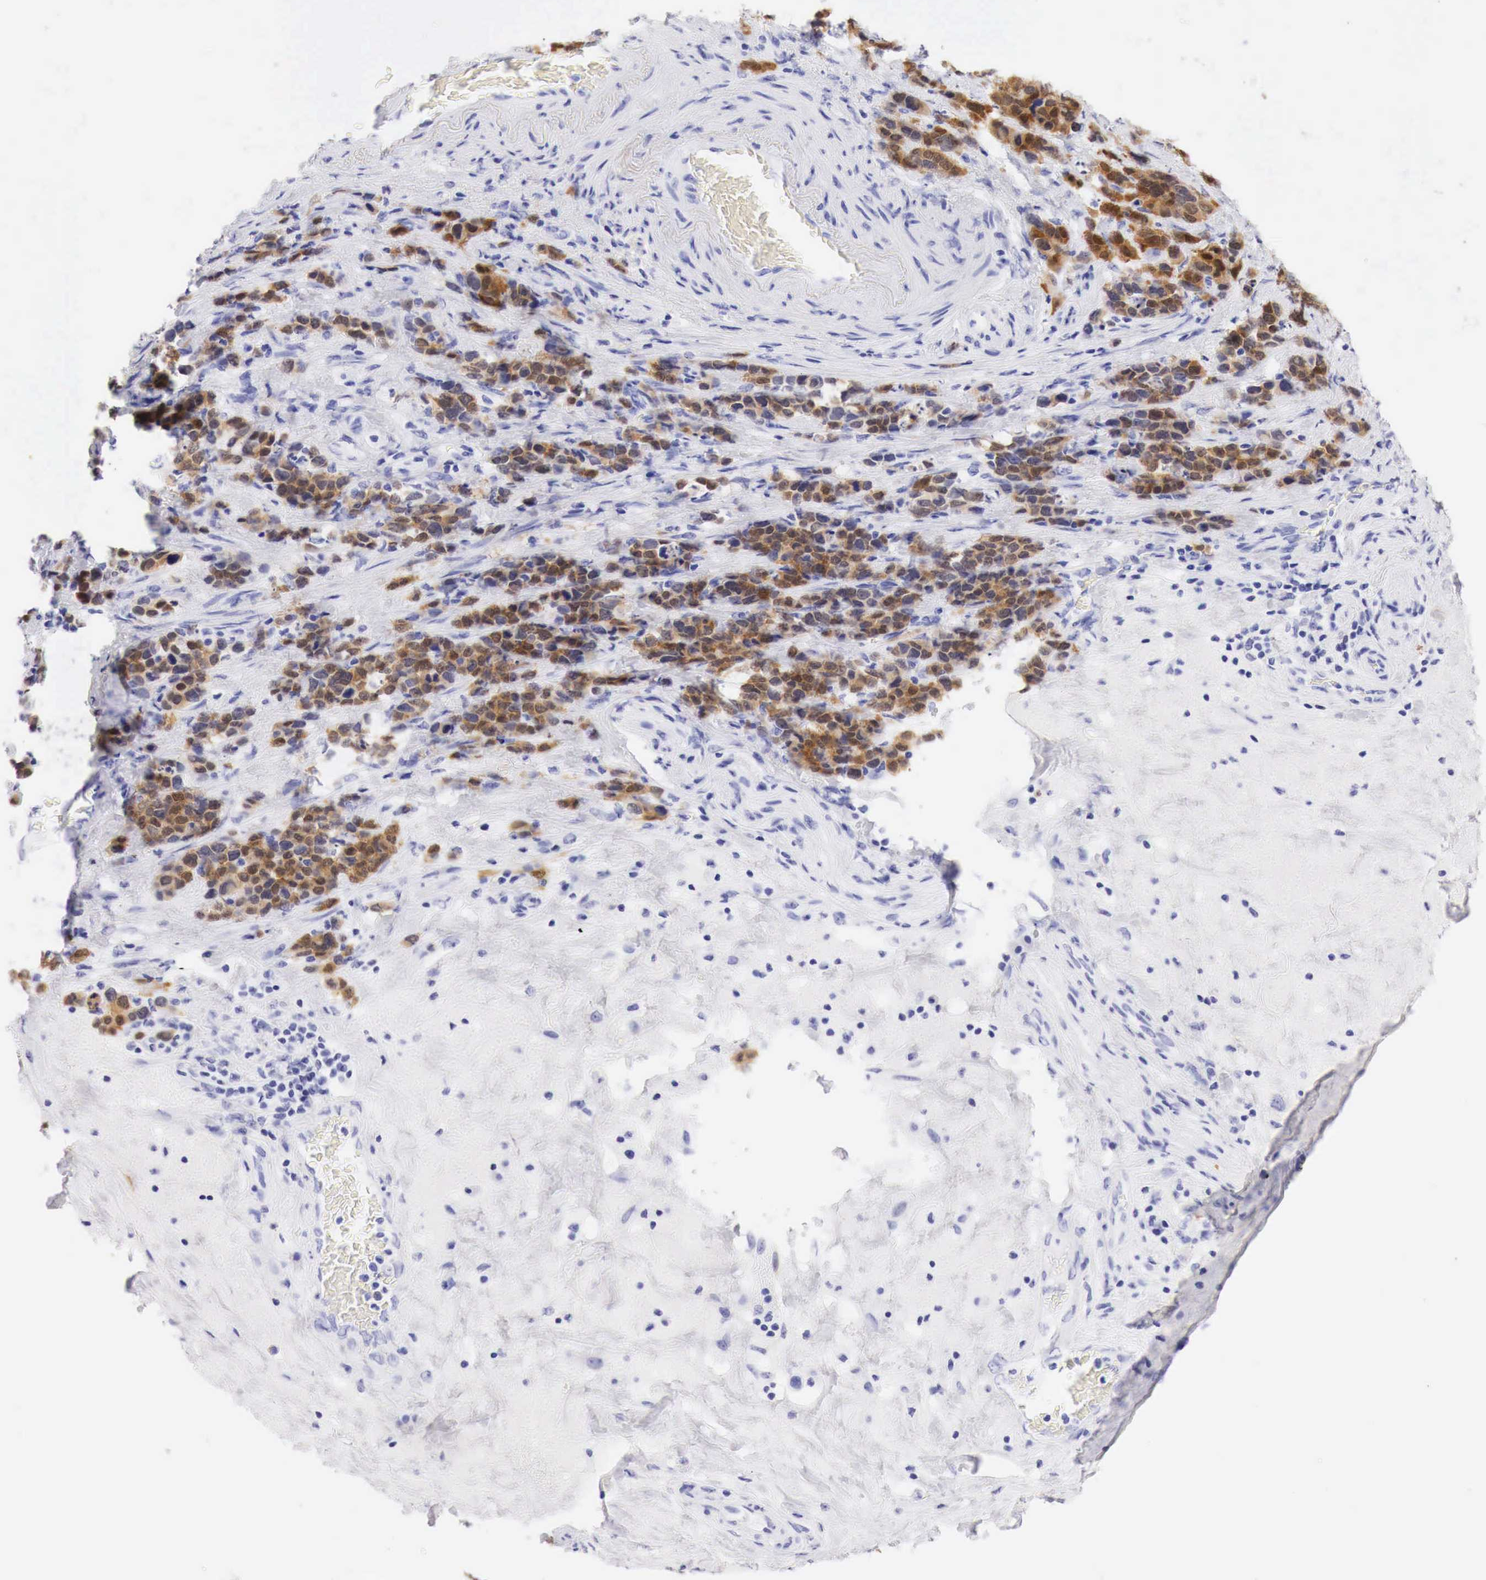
{"staining": {"intensity": "moderate", "quantity": ">75%", "location": "cytoplasmic/membranous"}, "tissue": "stomach cancer", "cell_type": "Tumor cells", "image_type": "cancer", "snomed": [{"axis": "morphology", "description": "Adenocarcinoma, NOS"}, {"axis": "topography", "description": "Stomach, upper"}], "caption": "Moderate cytoplasmic/membranous protein positivity is identified in about >75% of tumor cells in stomach adenocarcinoma.", "gene": "CDKN2A", "patient": {"sex": "male", "age": 71}}